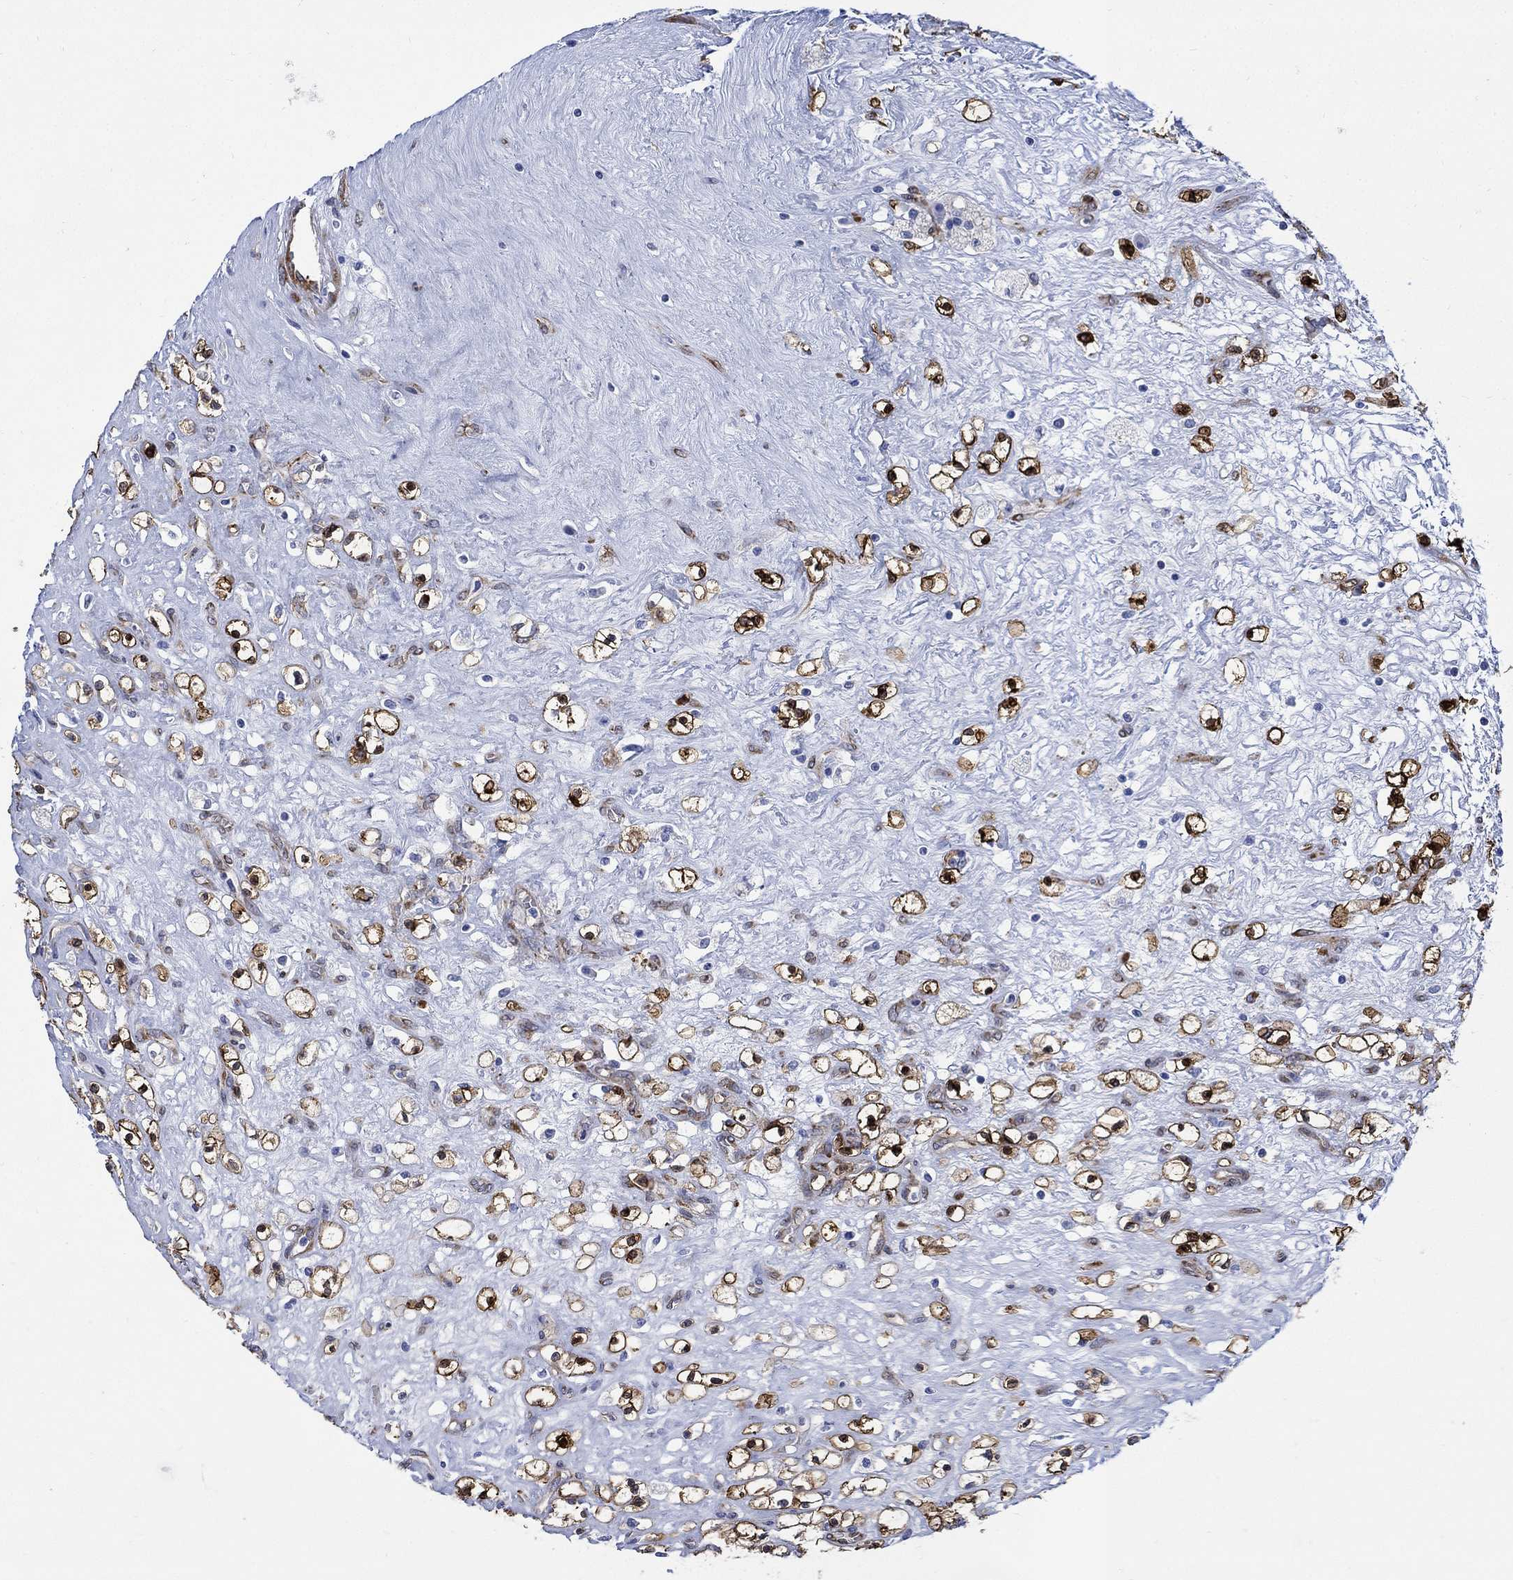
{"staining": {"intensity": "strong", "quantity": "<25%", "location": "cytoplasmic/membranous"}, "tissue": "renal cancer", "cell_type": "Tumor cells", "image_type": "cancer", "snomed": [{"axis": "morphology", "description": "Adenocarcinoma, NOS"}, {"axis": "topography", "description": "Kidney"}], "caption": "Human renal cancer stained with a protein marker displays strong staining in tumor cells.", "gene": "TGM2", "patient": {"sex": "male", "age": 67}}